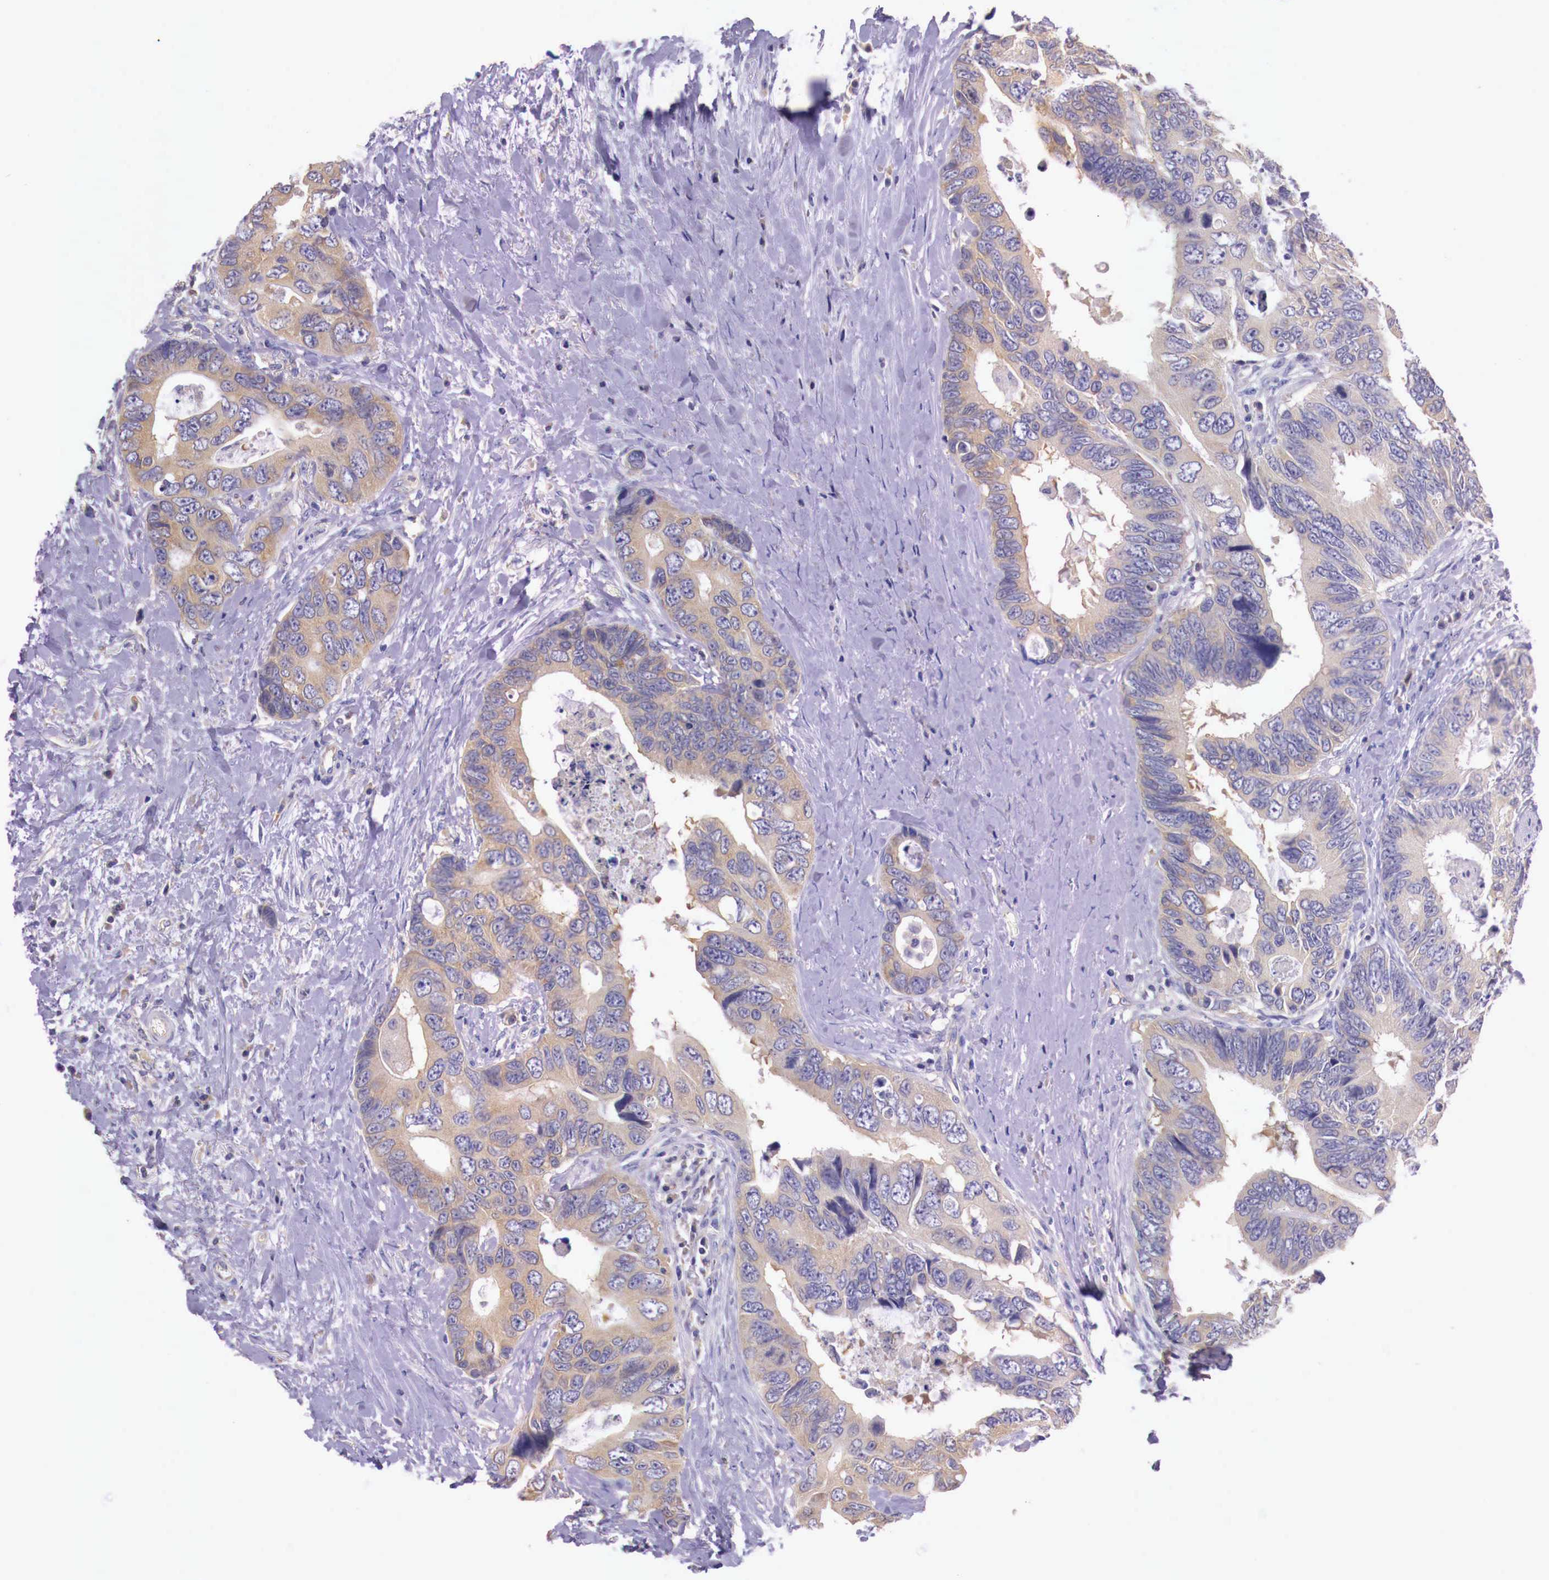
{"staining": {"intensity": "weak", "quantity": ">75%", "location": "cytoplasmic/membranous"}, "tissue": "colorectal cancer", "cell_type": "Tumor cells", "image_type": "cancer", "snomed": [{"axis": "morphology", "description": "Adenocarcinoma, NOS"}, {"axis": "topography", "description": "Rectum"}], "caption": "A low amount of weak cytoplasmic/membranous expression is appreciated in about >75% of tumor cells in adenocarcinoma (colorectal) tissue.", "gene": "GRIPAP1", "patient": {"sex": "female", "age": 67}}